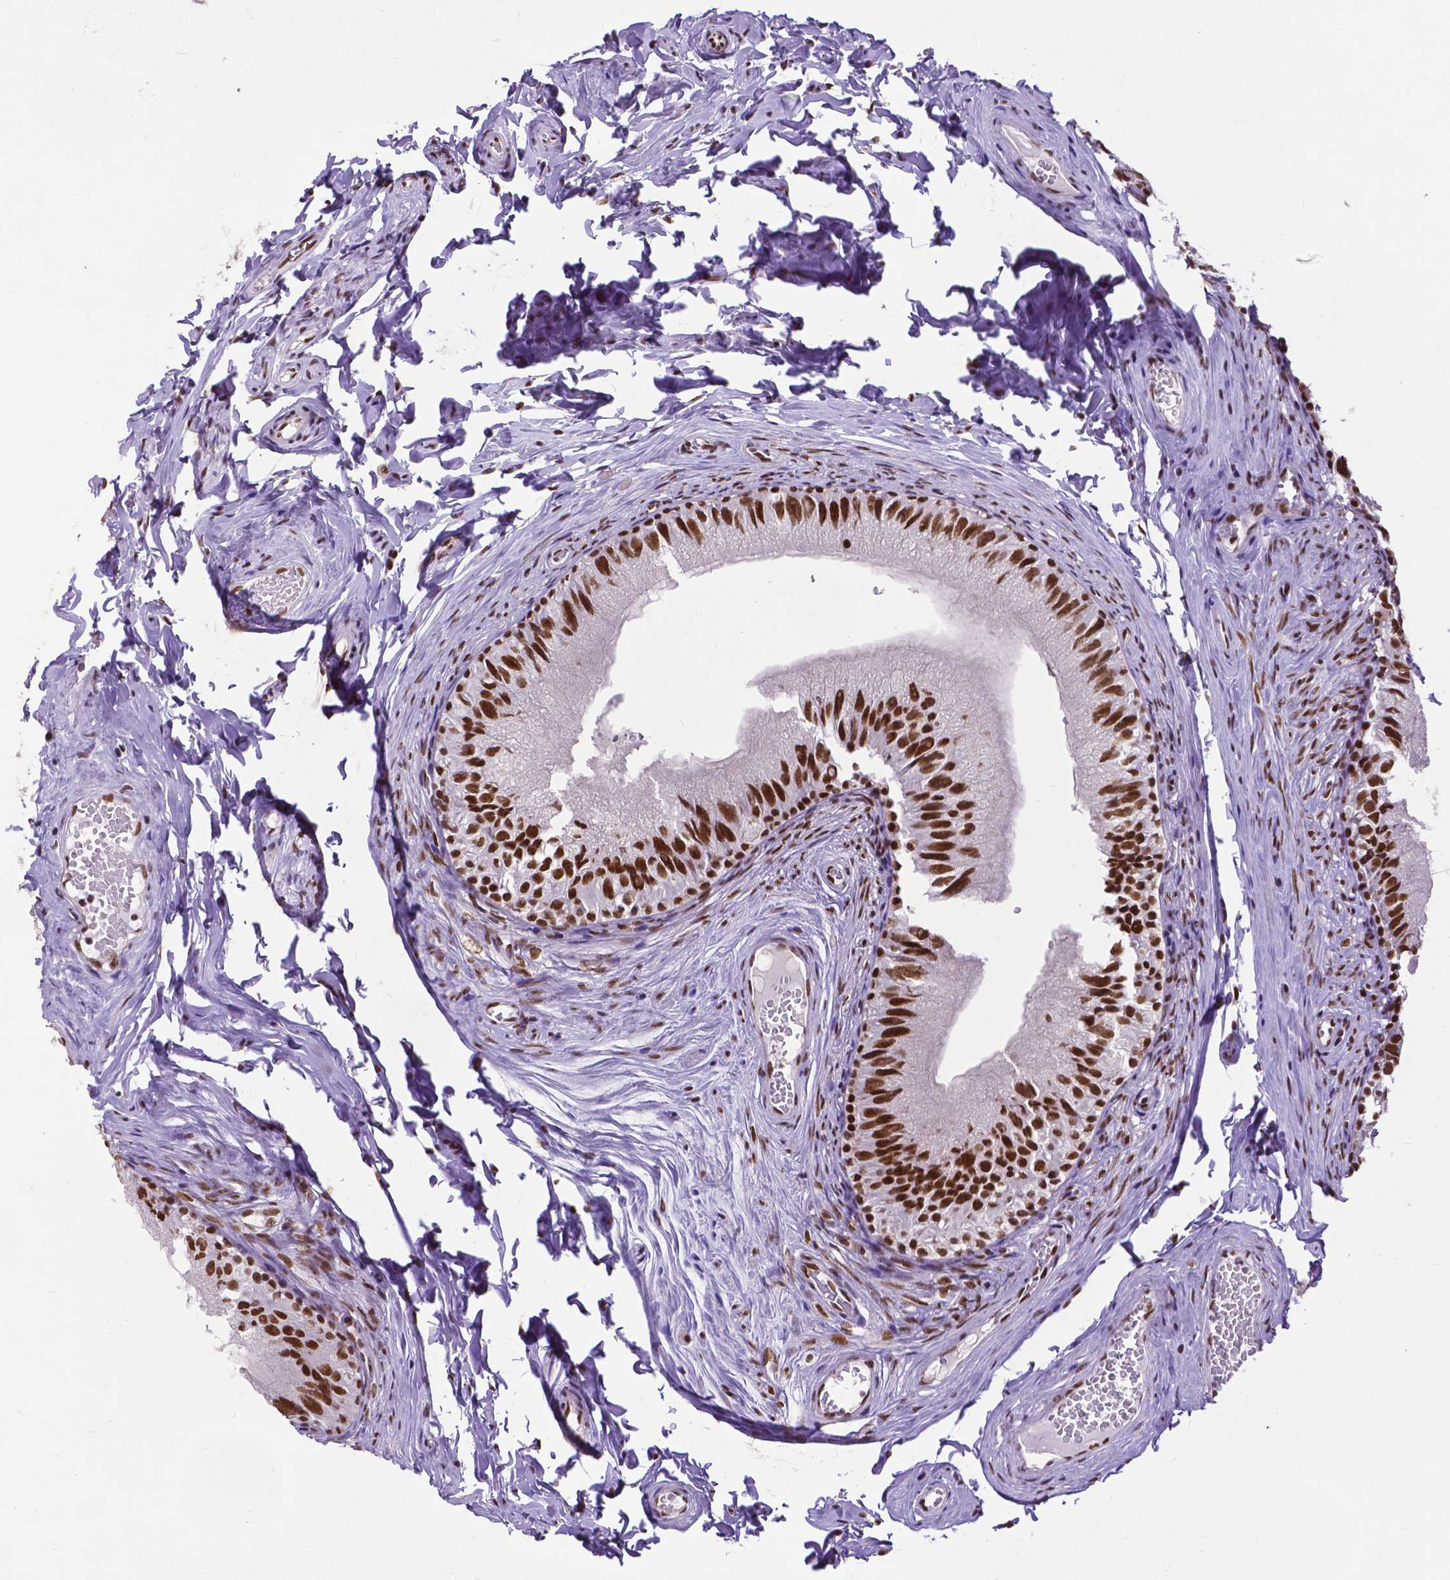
{"staining": {"intensity": "strong", "quantity": ">75%", "location": "nuclear"}, "tissue": "epididymis", "cell_type": "Glandular cells", "image_type": "normal", "snomed": [{"axis": "morphology", "description": "Normal tissue, NOS"}, {"axis": "topography", "description": "Epididymis"}], "caption": "The immunohistochemical stain highlights strong nuclear staining in glandular cells of unremarkable epididymis.", "gene": "ATRX", "patient": {"sex": "male", "age": 45}}